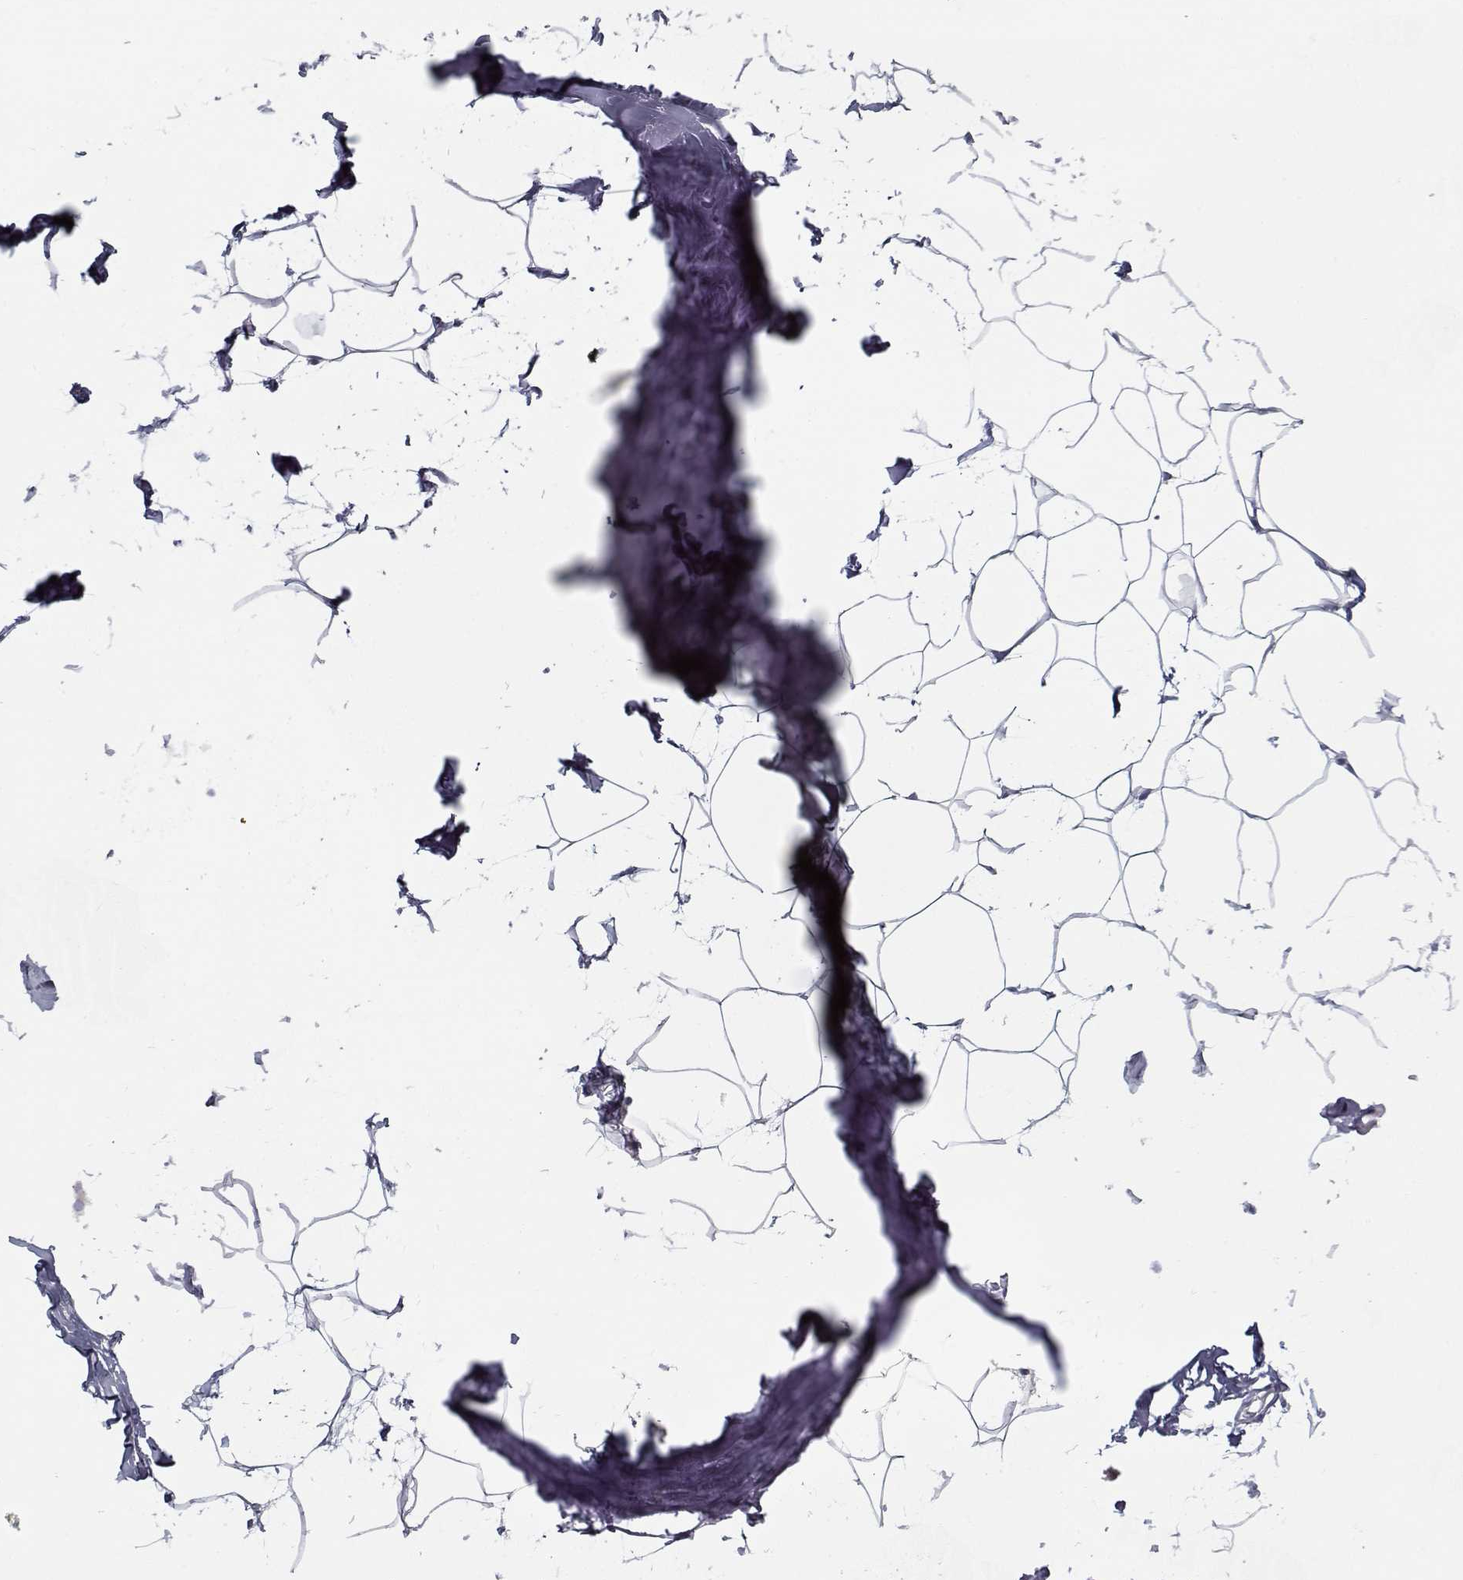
{"staining": {"intensity": "negative", "quantity": "none", "location": "none"}, "tissue": "breast", "cell_type": "Adipocytes", "image_type": "normal", "snomed": [{"axis": "morphology", "description": "Normal tissue, NOS"}, {"axis": "topography", "description": "Breast"}], "caption": "Immunohistochemistry photomicrograph of normal breast: human breast stained with DAB (3,3'-diaminobenzidine) displays no significant protein expression in adipocytes.", "gene": "RNF32", "patient": {"sex": "female", "age": 32}}